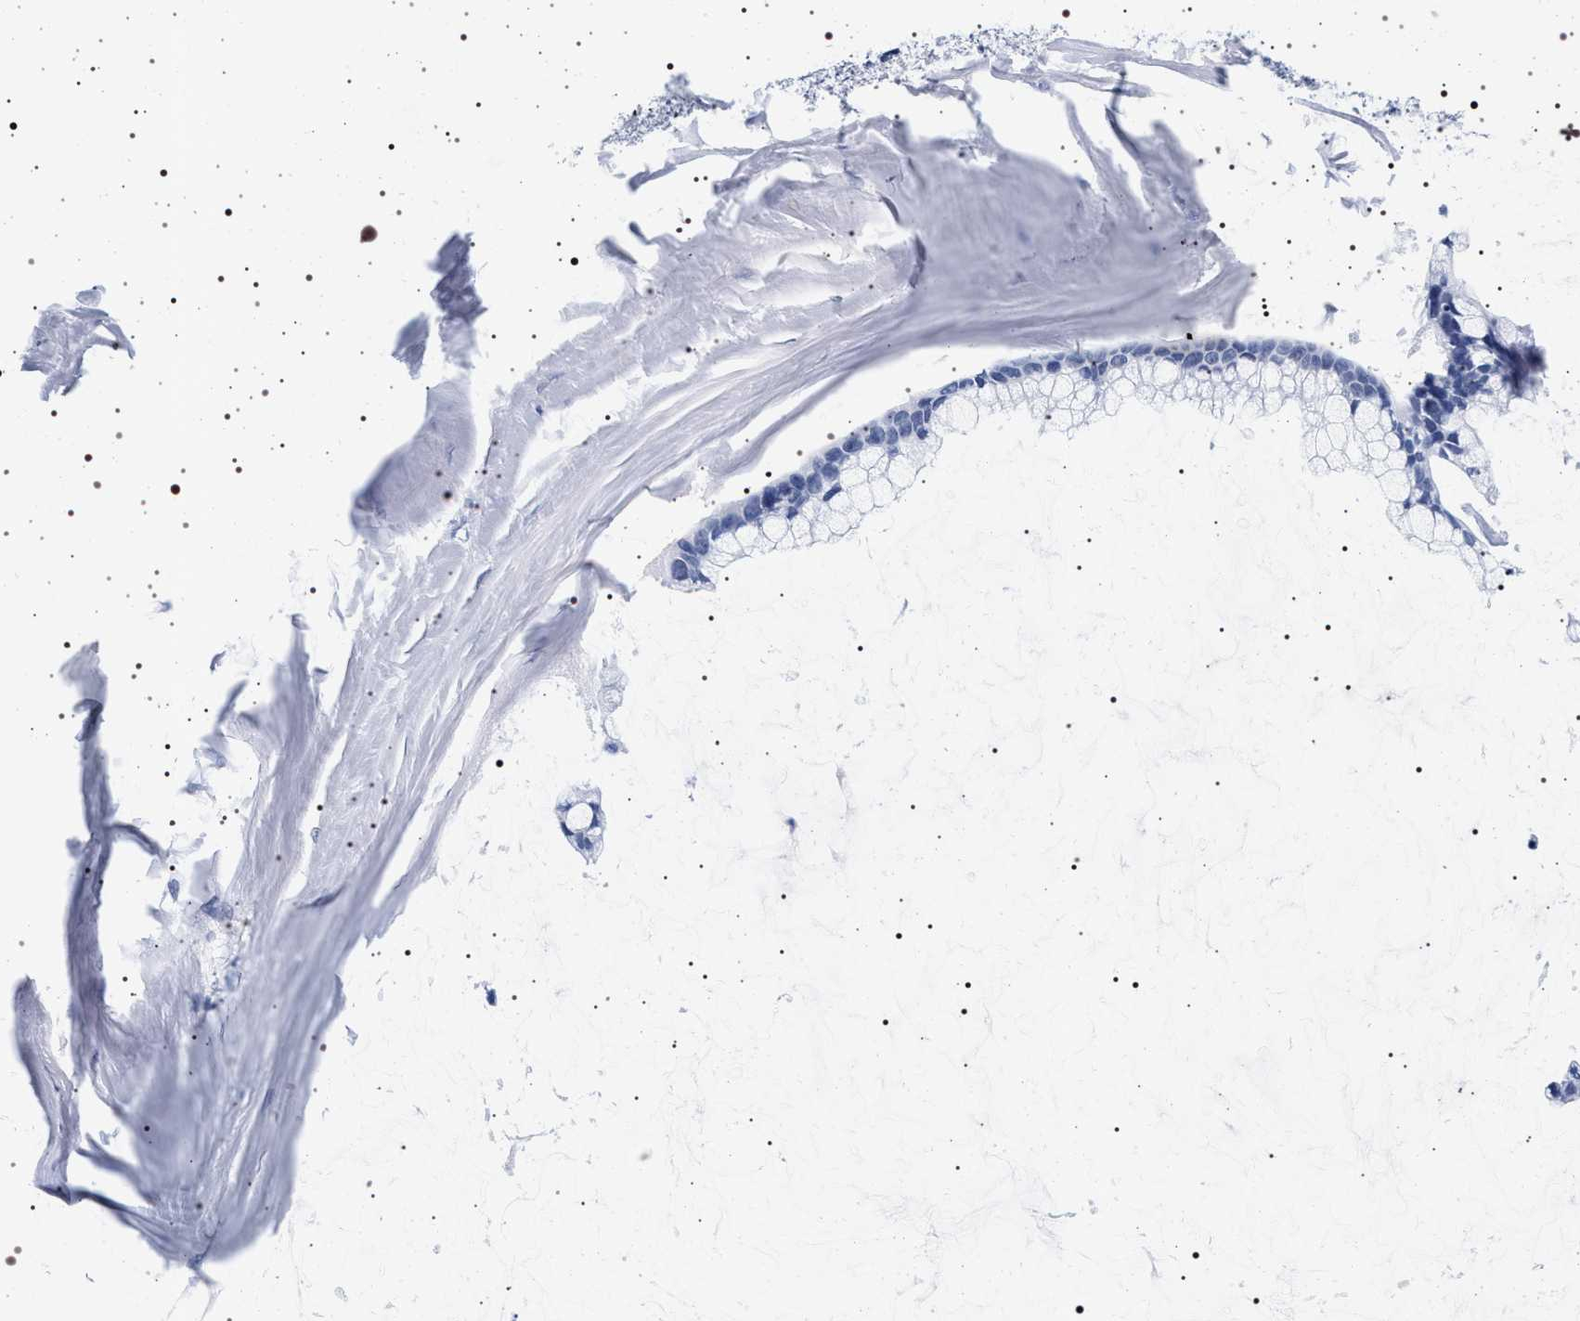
{"staining": {"intensity": "negative", "quantity": "none", "location": "none"}, "tissue": "ovarian cancer", "cell_type": "Tumor cells", "image_type": "cancer", "snomed": [{"axis": "morphology", "description": "Cystadenocarcinoma, mucinous, NOS"}, {"axis": "topography", "description": "Ovary"}], "caption": "Immunohistochemistry of ovarian cancer shows no positivity in tumor cells.", "gene": "SYN1", "patient": {"sex": "female", "age": 39}}